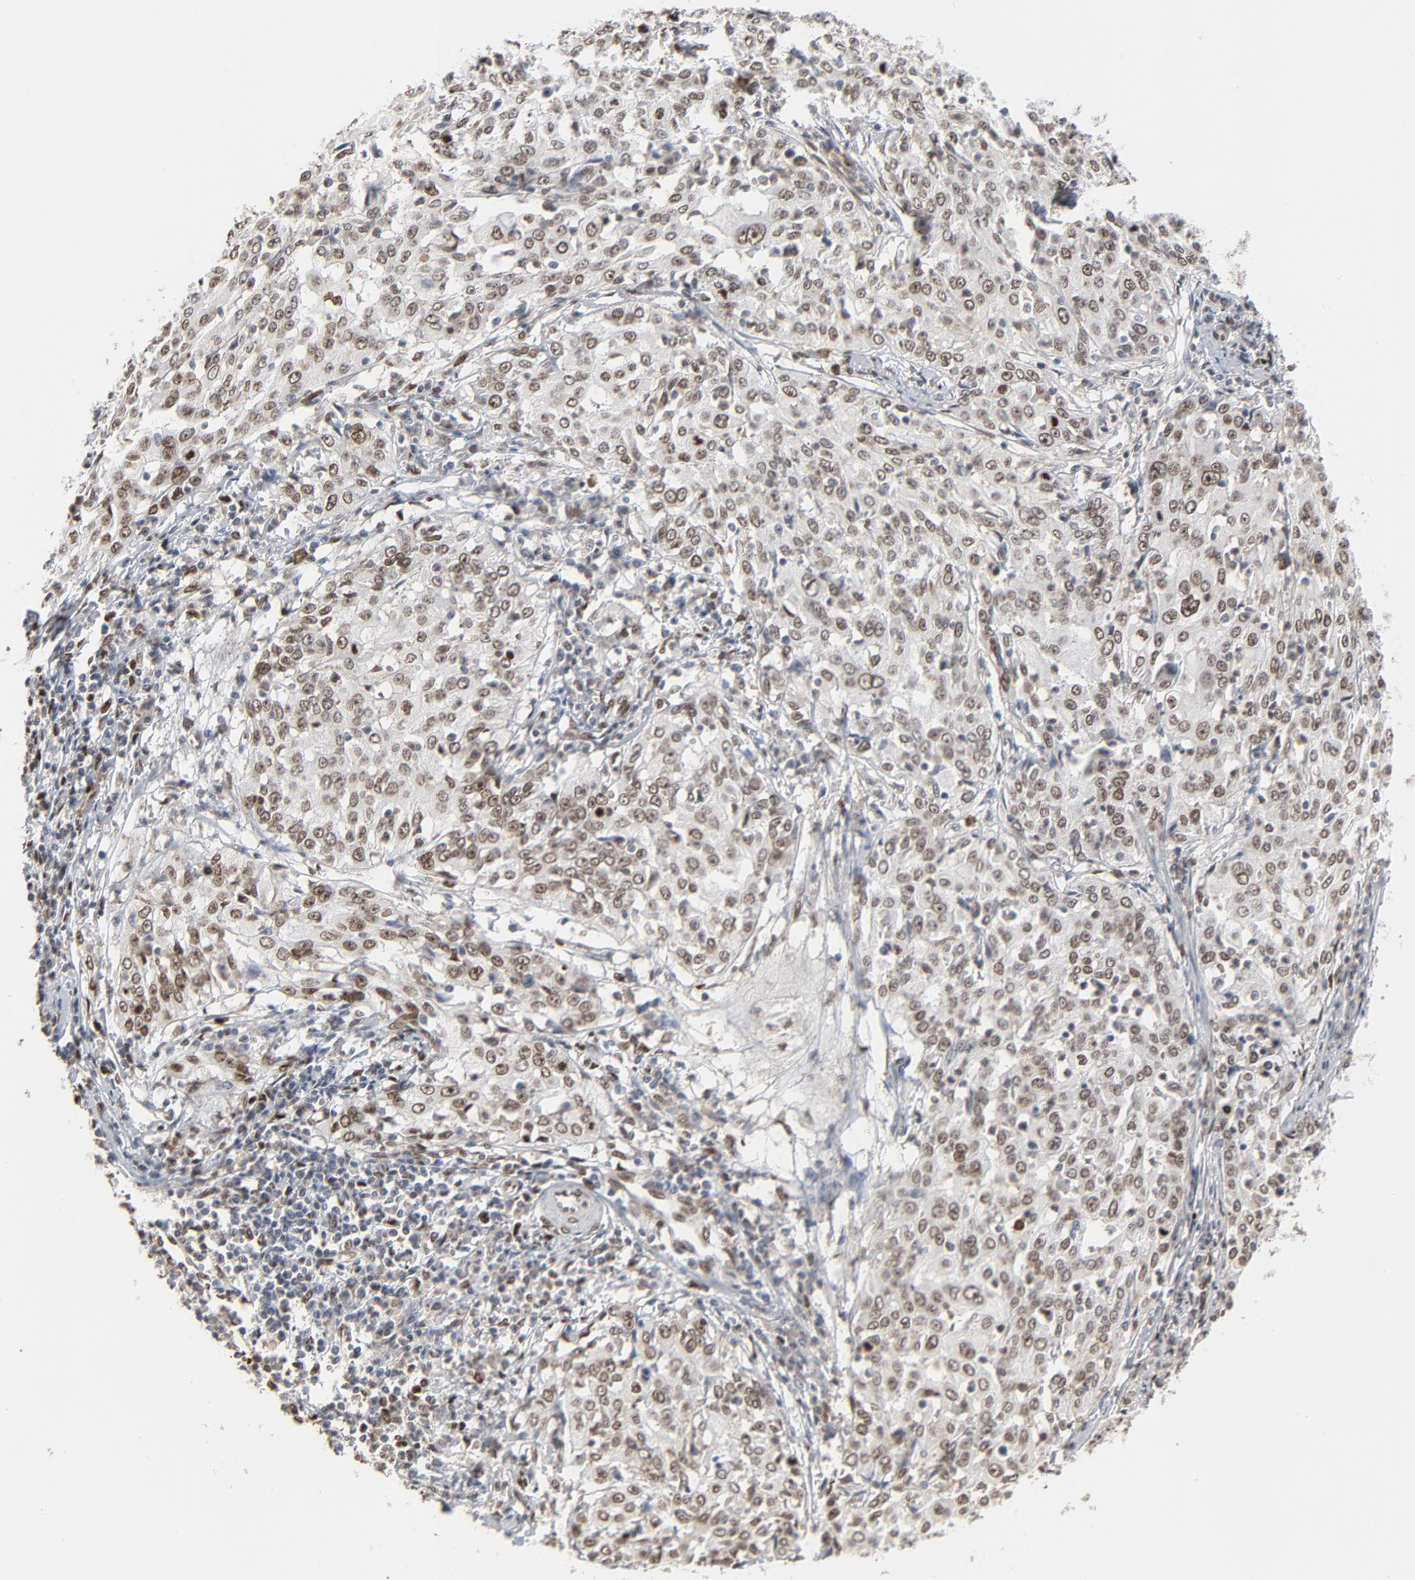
{"staining": {"intensity": "strong", "quantity": ">75%", "location": "nuclear"}, "tissue": "cervical cancer", "cell_type": "Tumor cells", "image_type": "cancer", "snomed": [{"axis": "morphology", "description": "Squamous cell carcinoma, NOS"}, {"axis": "topography", "description": "Cervix"}], "caption": "DAB immunohistochemical staining of human cervical cancer exhibits strong nuclear protein staining in about >75% of tumor cells. (DAB = brown stain, brightfield microscopy at high magnification).", "gene": "CUX1", "patient": {"sex": "female", "age": 39}}